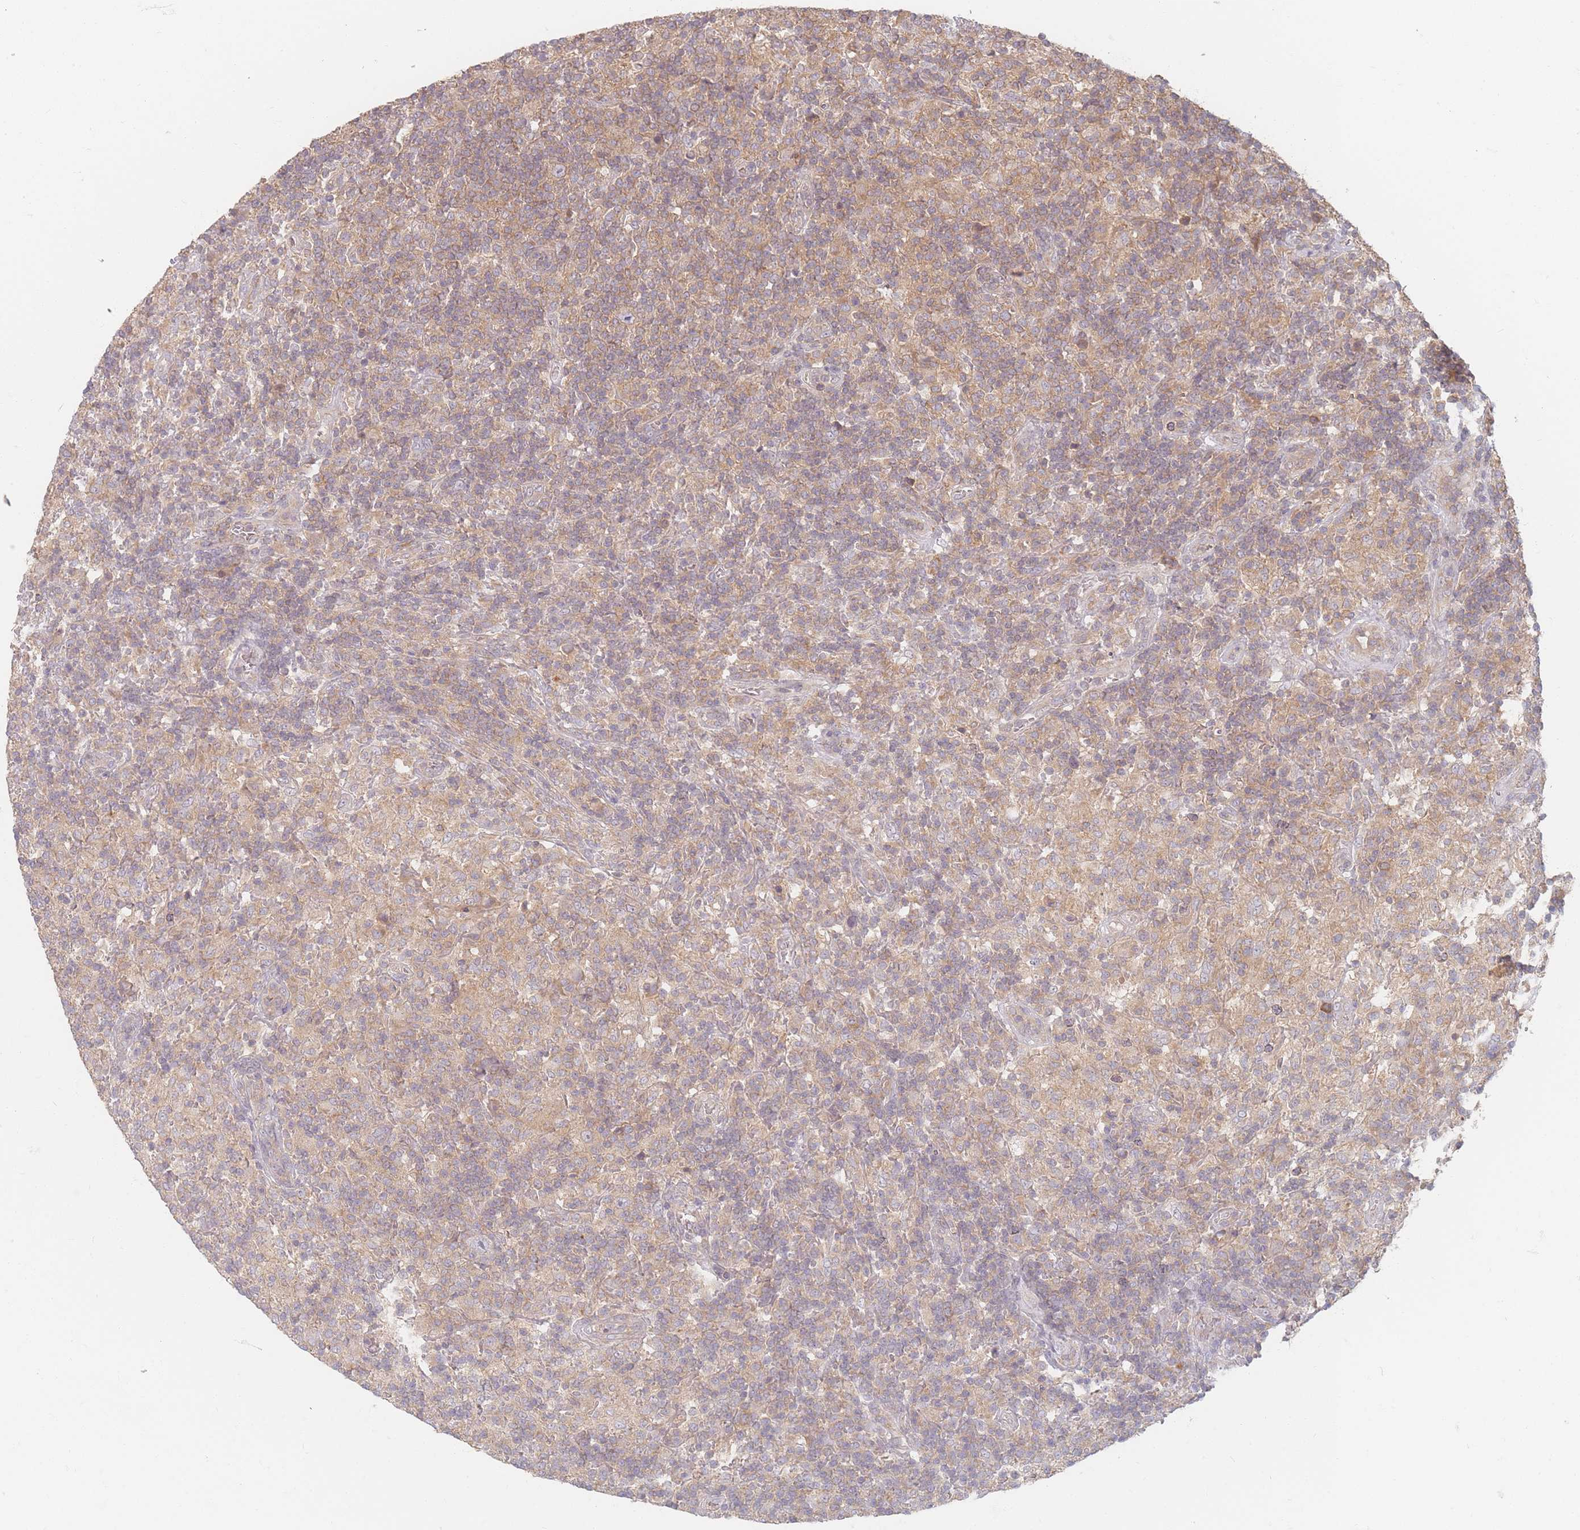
{"staining": {"intensity": "weak", "quantity": ">75%", "location": "cytoplasmic/membranous"}, "tissue": "lymphoma", "cell_type": "Tumor cells", "image_type": "cancer", "snomed": [{"axis": "morphology", "description": "Hodgkin's disease, NOS"}, {"axis": "topography", "description": "Lymph node"}], "caption": "This is a micrograph of immunohistochemistry staining of lymphoma, which shows weak positivity in the cytoplasmic/membranous of tumor cells.", "gene": "SLC35F3", "patient": {"sex": "male", "age": 70}}